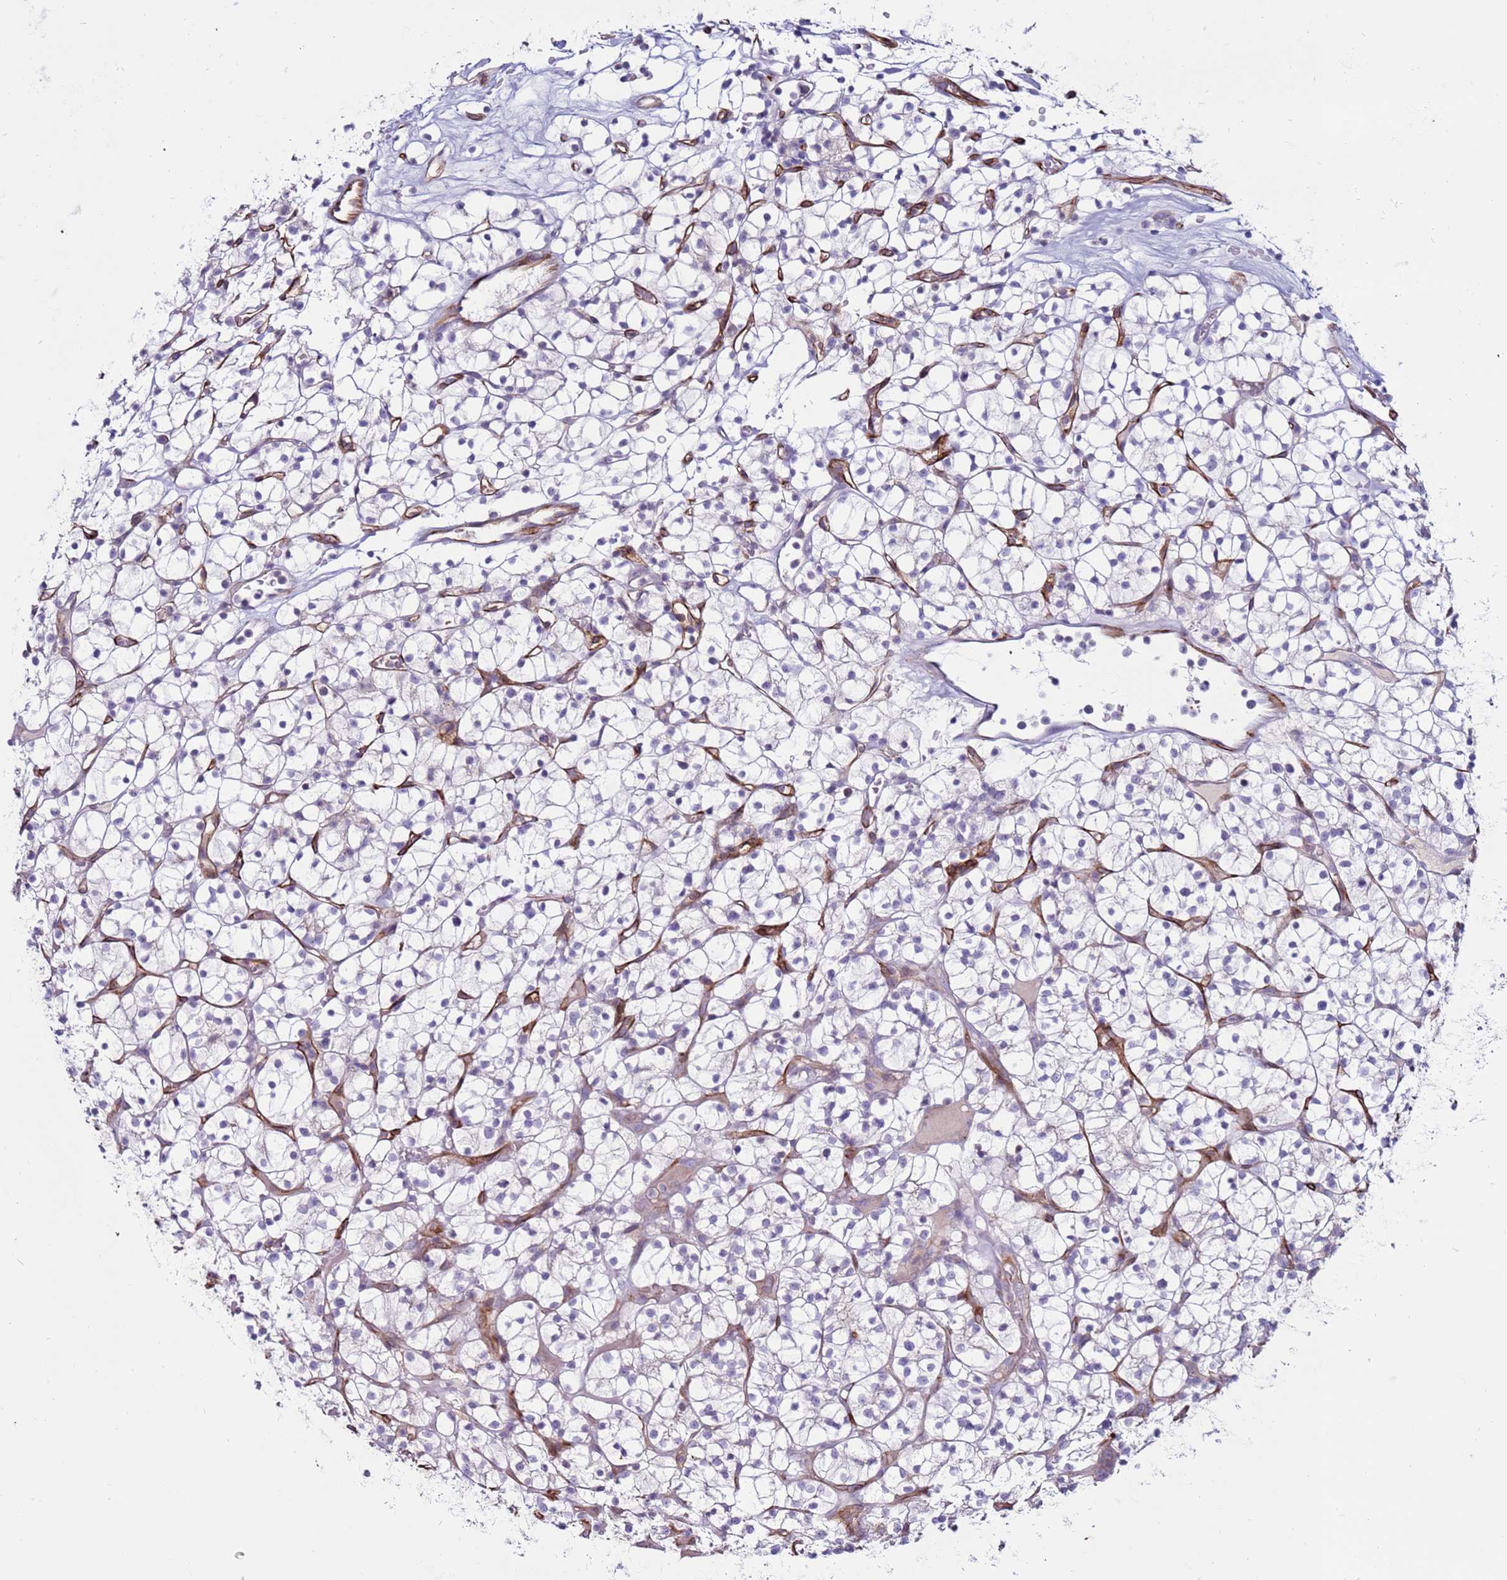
{"staining": {"intensity": "negative", "quantity": "none", "location": "none"}, "tissue": "renal cancer", "cell_type": "Tumor cells", "image_type": "cancer", "snomed": [{"axis": "morphology", "description": "Adenocarcinoma, NOS"}, {"axis": "topography", "description": "Kidney"}], "caption": "High magnification brightfield microscopy of renal cancer (adenocarcinoma) stained with DAB (3,3'-diaminobenzidine) (brown) and counterstained with hematoxylin (blue): tumor cells show no significant staining.", "gene": "CLEC4M", "patient": {"sex": "female", "age": 64}}